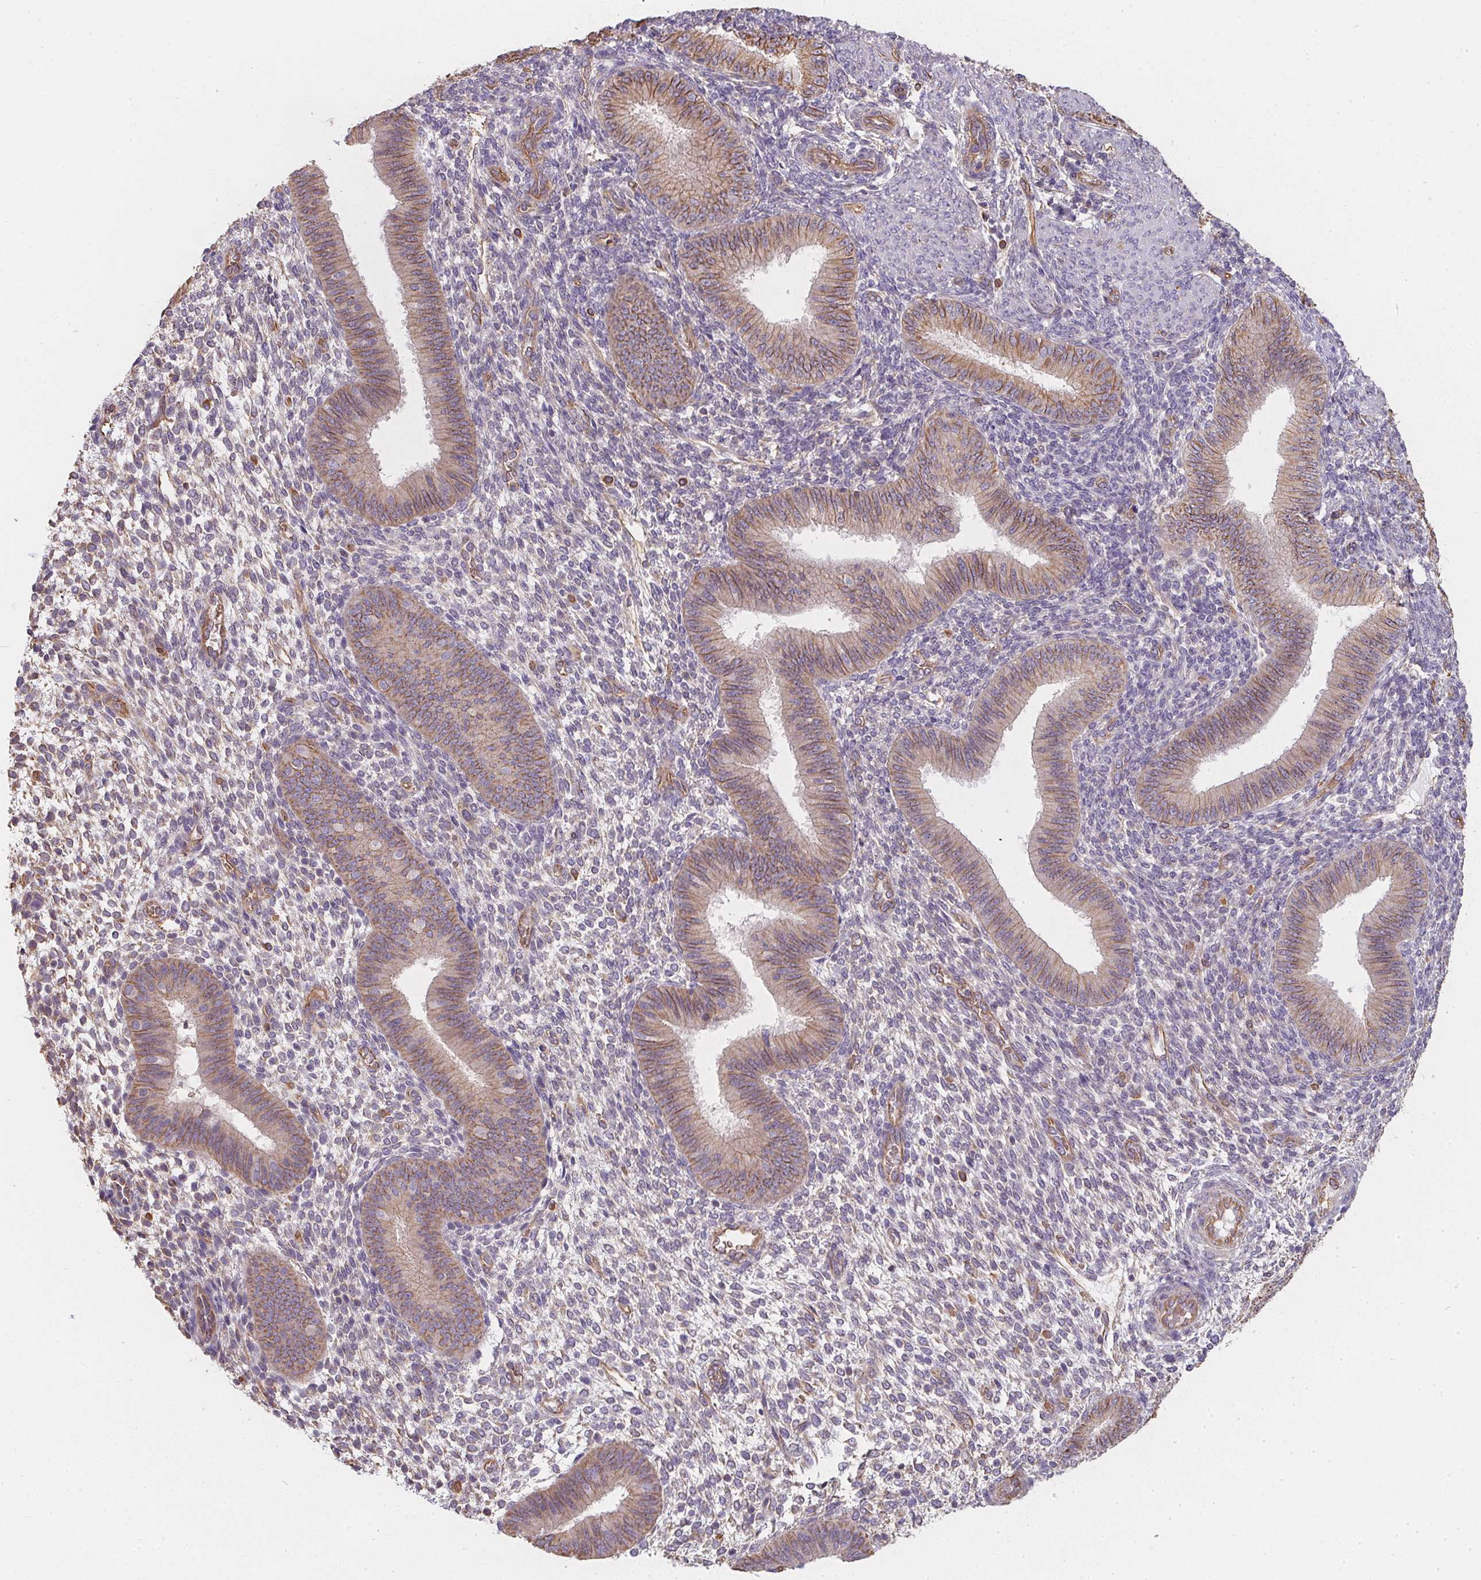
{"staining": {"intensity": "negative", "quantity": "none", "location": "none"}, "tissue": "endometrium", "cell_type": "Cells in endometrial stroma", "image_type": "normal", "snomed": [{"axis": "morphology", "description": "Normal tissue, NOS"}, {"axis": "topography", "description": "Endometrium"}], "caption": "Benign endometrium was stained to show a protein in brown. There is no significant positivity in cells in endometrial stroma. (Brightfield microscopy of DAB immunohistochemistry at high magnification).", "gene": "TBKBP1", "patient": {"sex": "female", "age": 39}}